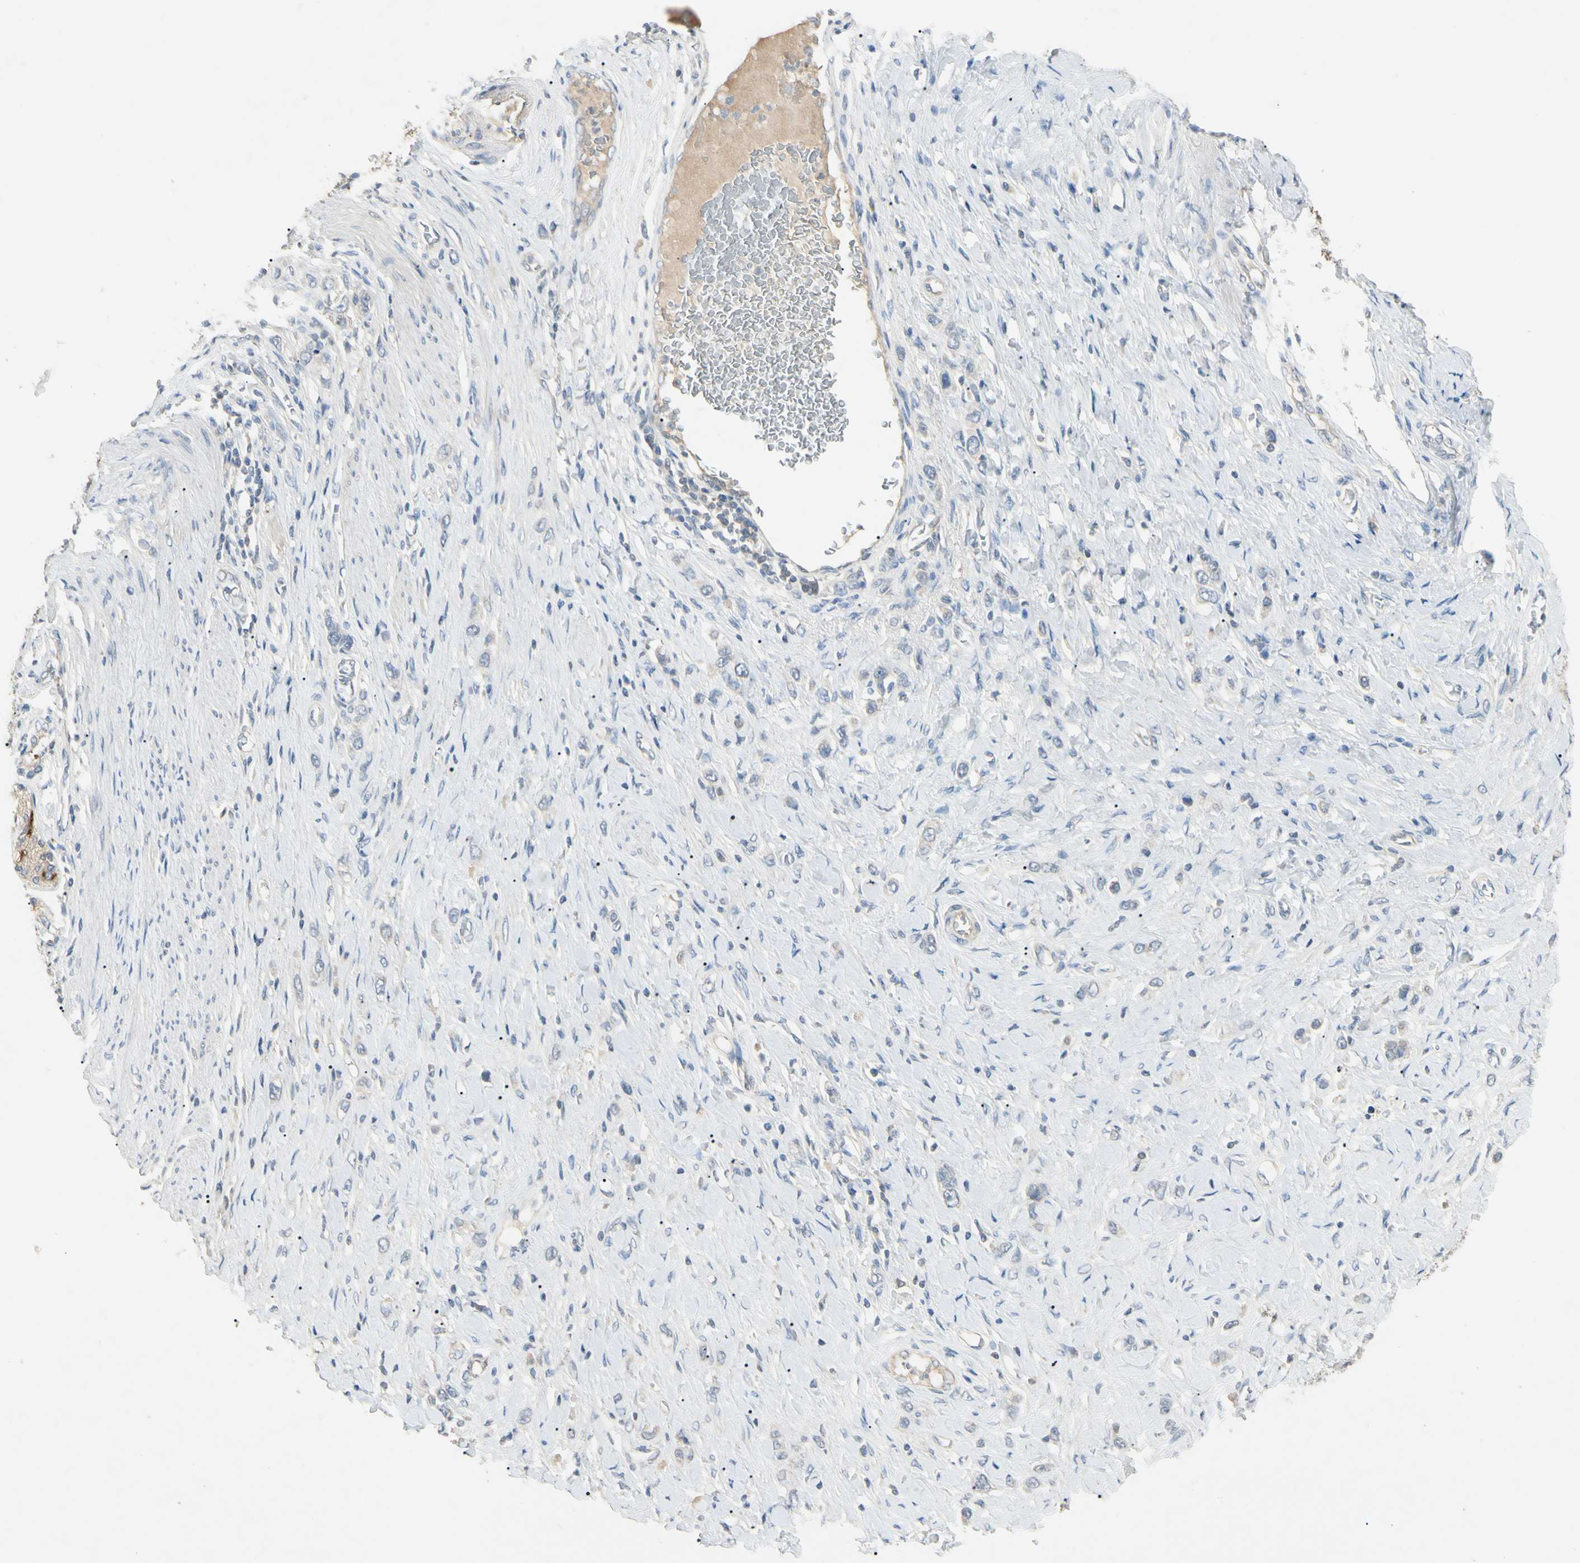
{"staining": {"intensity": "negative", "quantity": "none", "location": "none"}, "tissue": "stomach cancer", "cell_type": "Tumor cells", "image_type": "cancer", "snomed": [{"axis": "morphology", "description": "Normal tissue, NOS"}, {"axis": "morphology", "description": "Adenocarcinoma, NOS"}, {"axis": "topography", "description": "Stomach, upper"}, {"axis": "topography", "description": "Stomach"}], "caption": "DAB (3,3'-diaminobenzidine) immunohistochemical staining of stomach adenocarcinoma shows no significant expression in tumor cells.", "gene": "PRSS21", "patient": {"sex": "female", "age": 65}}